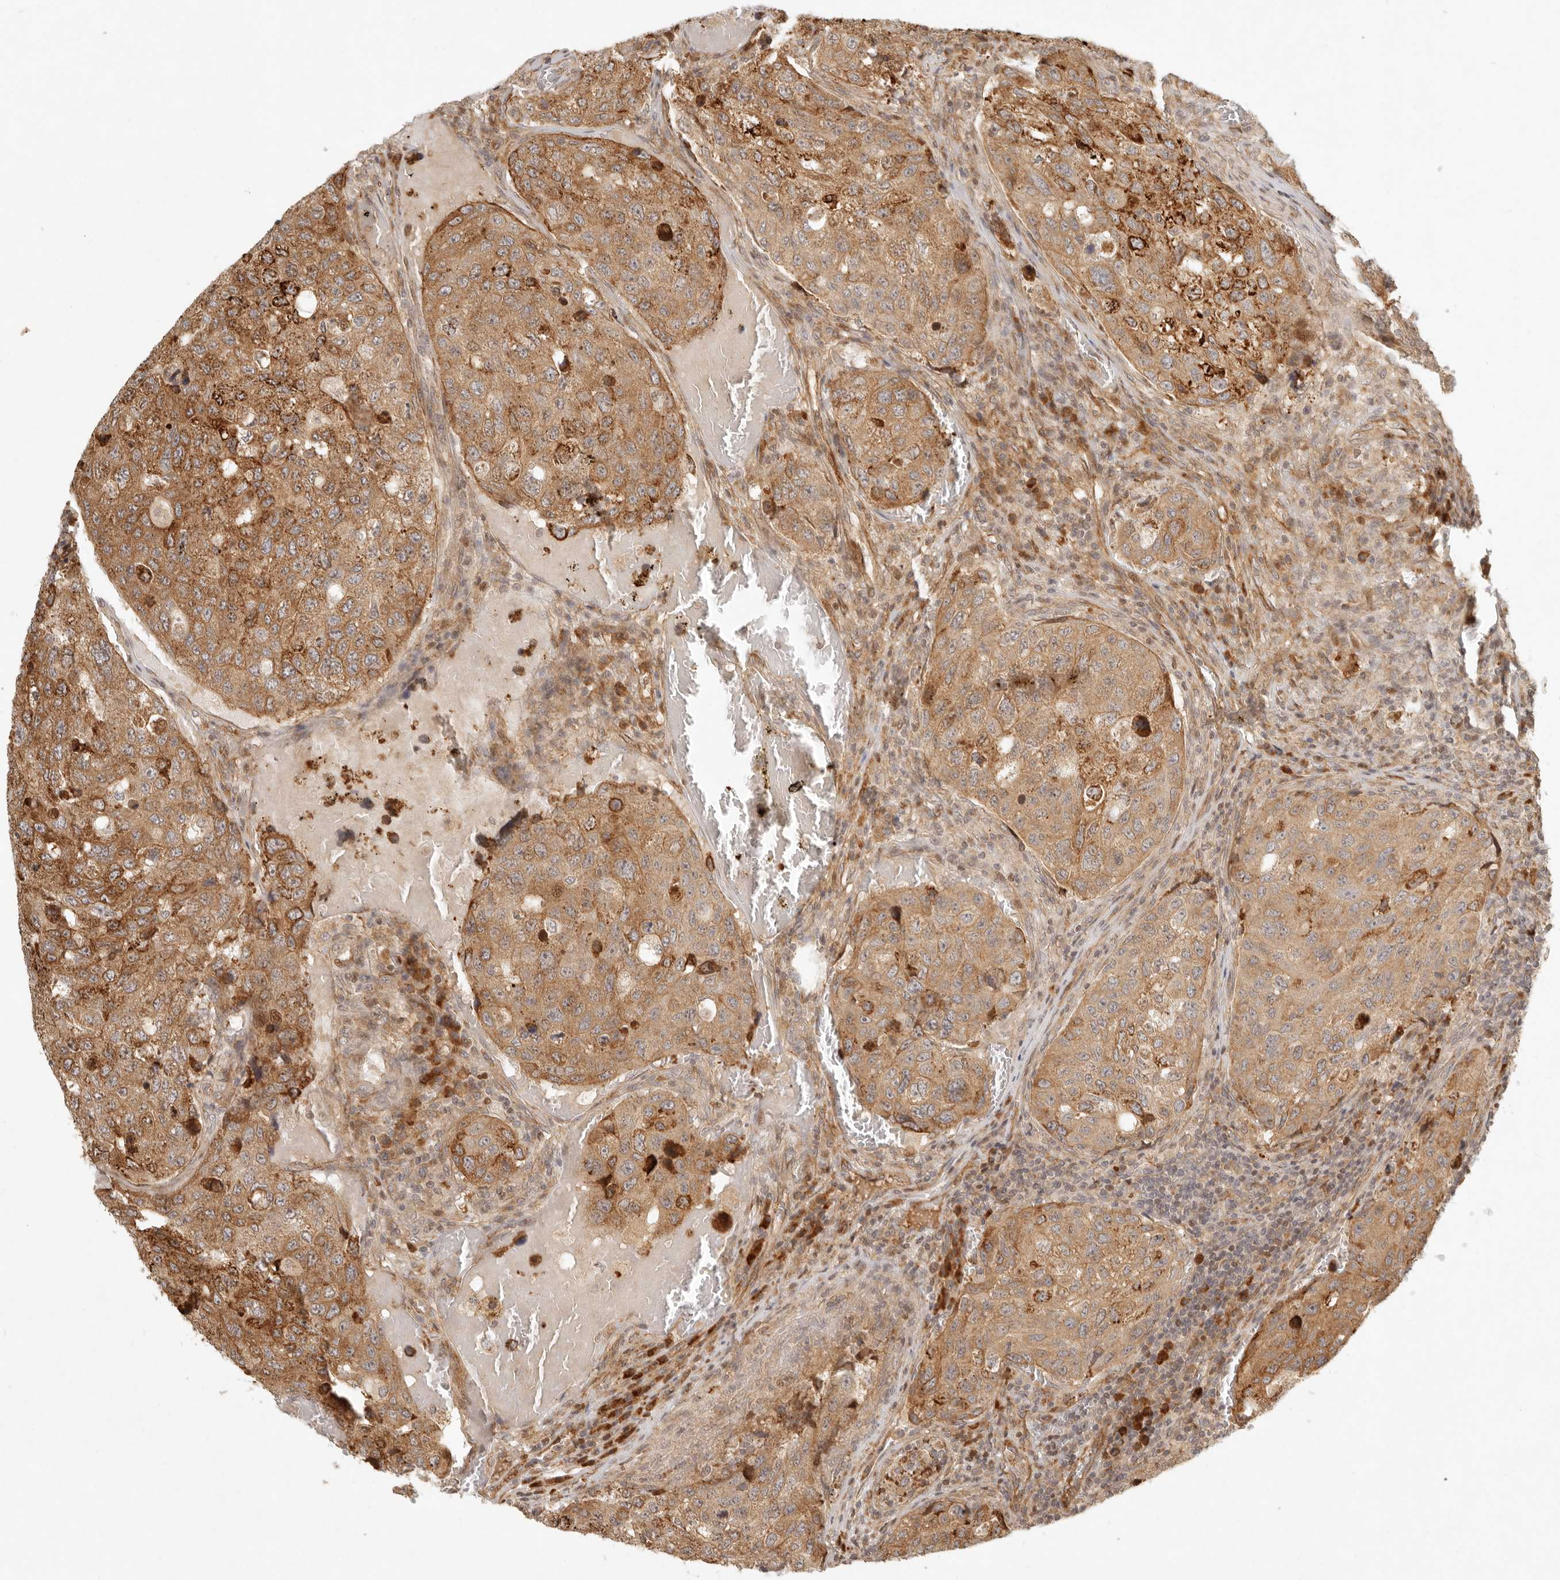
{"staining": {"intensity": "moderate", "quantity": "25%-75%", "location": "cytoplasmic/membranous"}, "tissue": "urothelial cancer", "cell_type": "Tumor cells", "image_type": "cancer", "snomed": [{"axis": "morphology", "description": "Urothelial carcinoma, High grade"}, {"axis": "topography", "description": "Lymph node"}, {"axis": "topography", "description": "Urinary bladder"}], "caption": "Immunohistochemistry staining of urothelial cancer, which exhibits medium levels of moderate cytoplasmic/membranous staining in about 25%-75% of tumor cells indicating moderate cytoplasmic/membranous protein staining. The staining was performed using DAB (brown) for protein detection and nuclei were counterstained in hematoxylin (blue).", "gene": "KLHL38", "patient": {"sex": "male", "age": 51}}